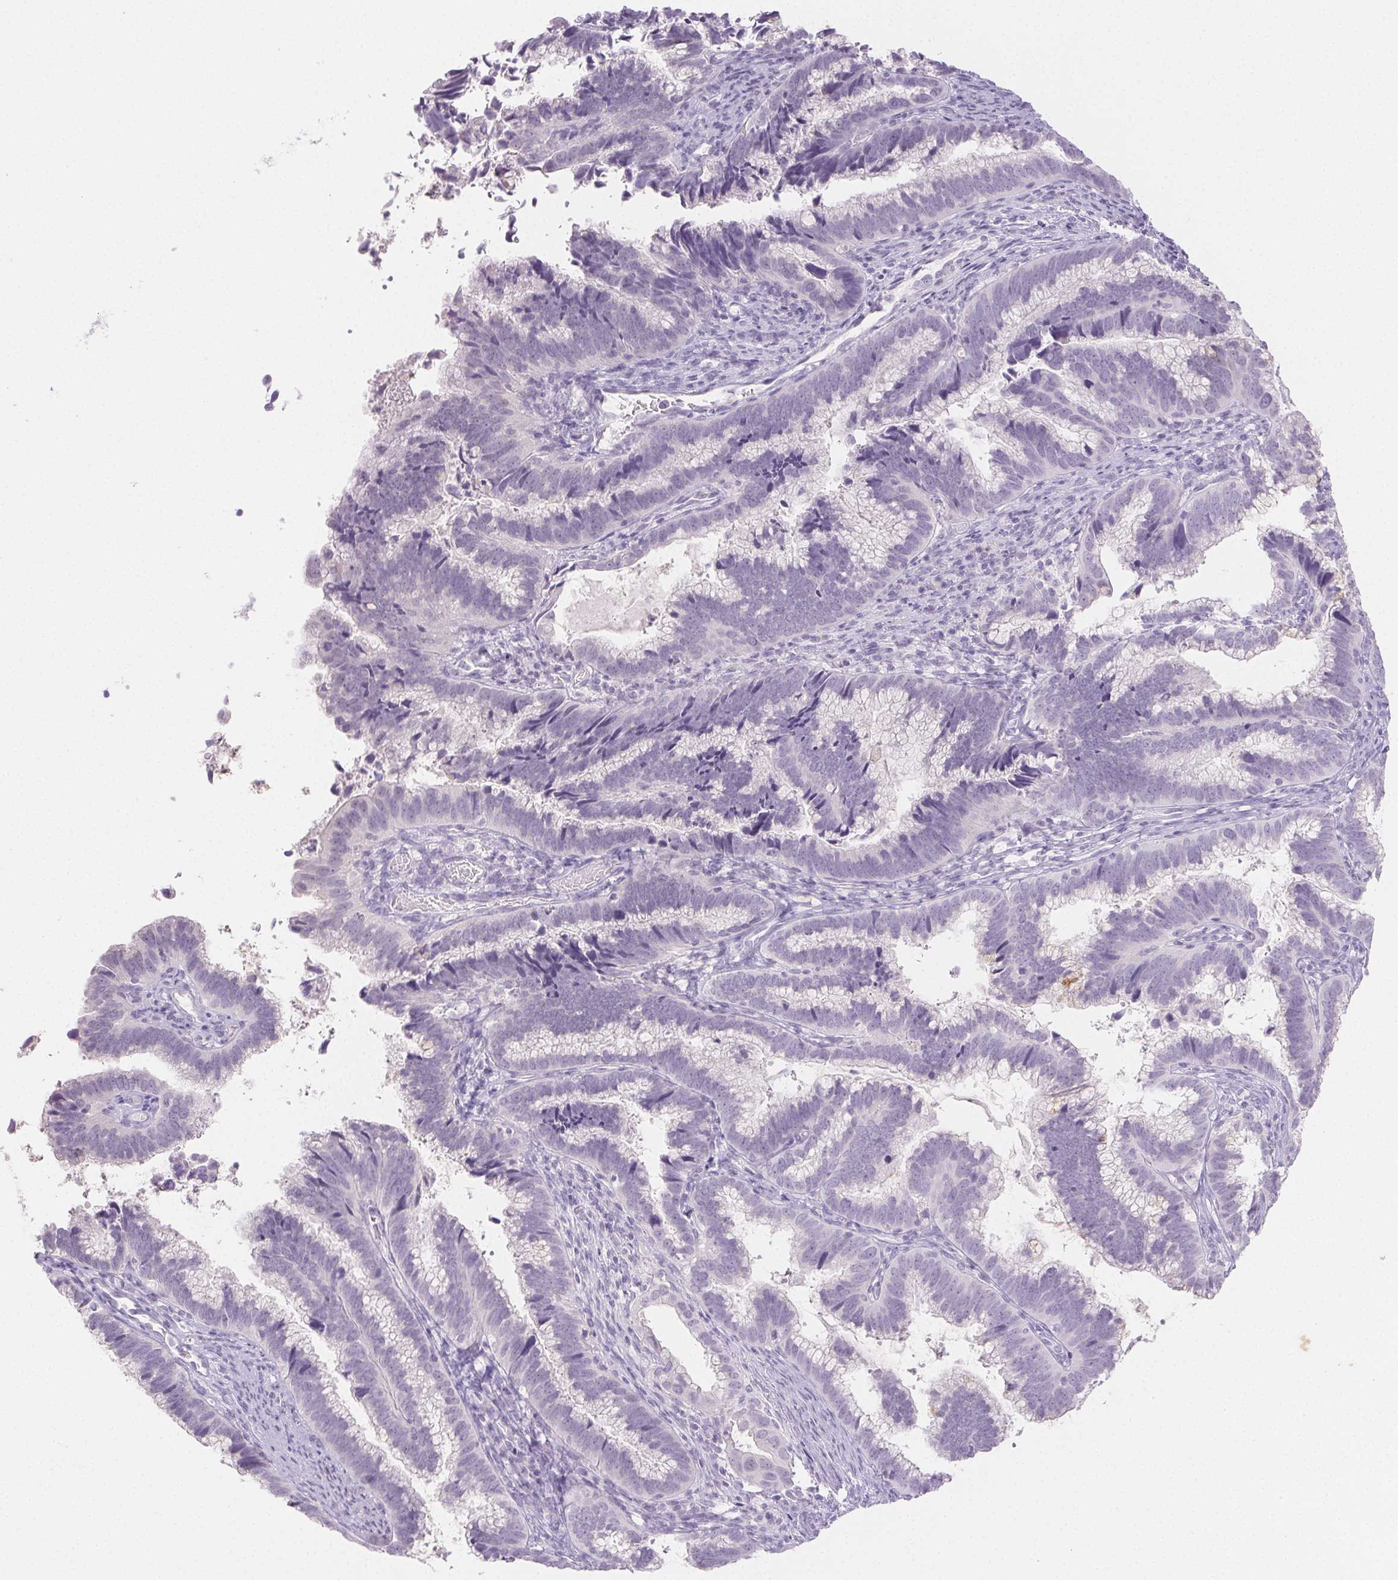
{"staining": {"intensity": "negative", "quantity": "none", "location": "none"}, "tissue": "cervical cancer", "cell_type": "Tumor cells", "image_type": "cancer", "snomed": [{"axis": "morphology", "description": "Adenocarcinoma, NOS"}, {"axis": "topography", "description": "Cervix"}], "caption": "There is no significant positivity in tumor cells of adenocarcinoma (cervical). The staining is performed using DAB brown chromogen with nuclei counter-stained in using hematoxylin.", "gene": "PI3", "patient": {"sex": "female", "age": 61}}